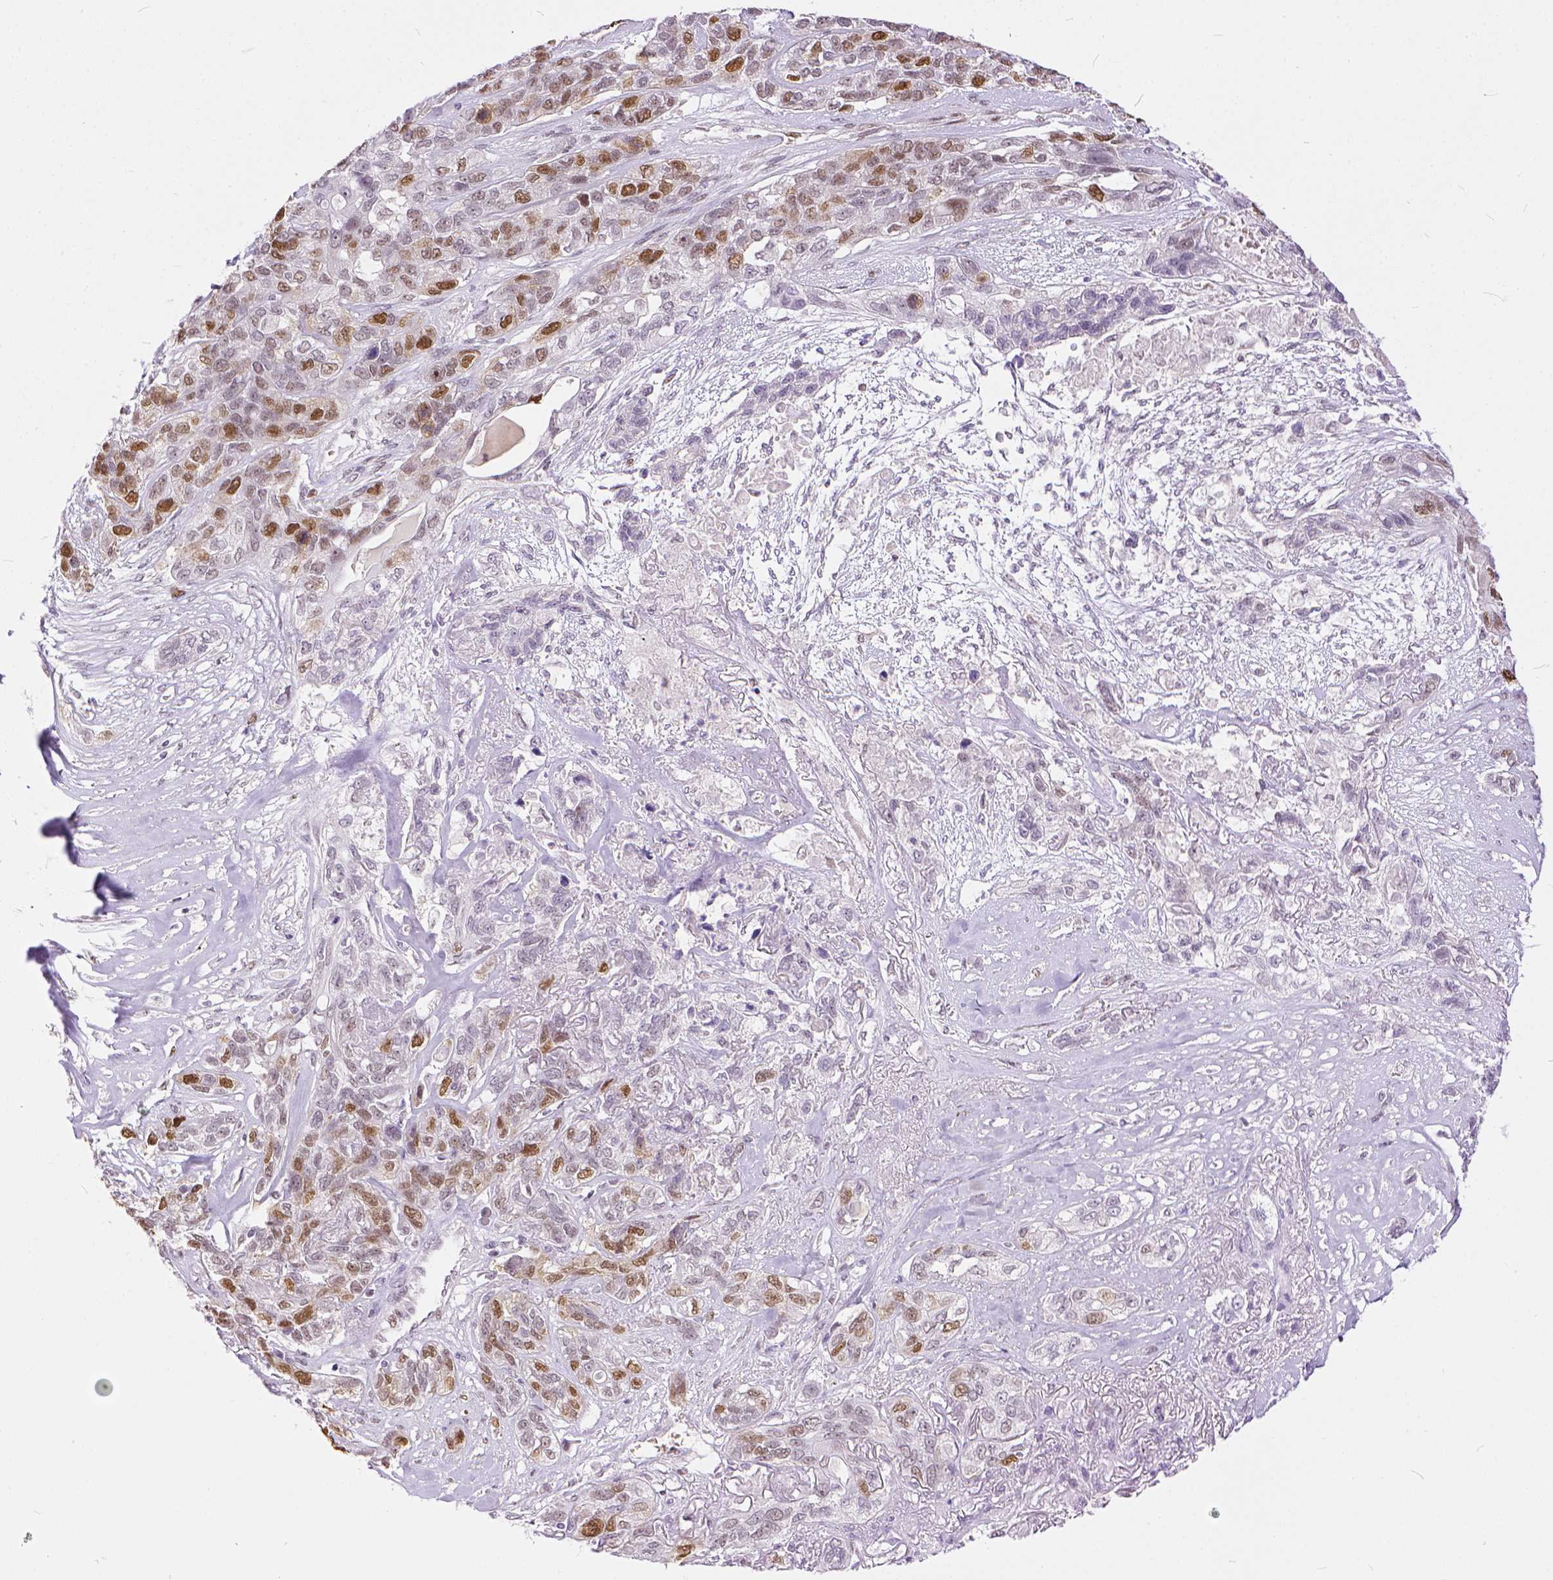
{"staining": {"intensity": "moderate", "quantity": ">75%", "location": "nuclear"}, "tissue": "lung cancer", "cell_type": "Tumor cells", "image_type": "cancer", "snomed": [{"axis": "morphology", "description": "Squamous cell carcinoma, NOS"}, {"axis": "topography", "description": "Lung"}], "caption": "Immunohistochemistry (IHC) photomicrograph of human squamous cell carcinoma (lung) stained for a protein (brown), which exhibits medium levels of moderate nuclear expression in about >75% of tumor cells.", "gene": "ERCC1", "patient": {"sex": "female", "age": 70}}